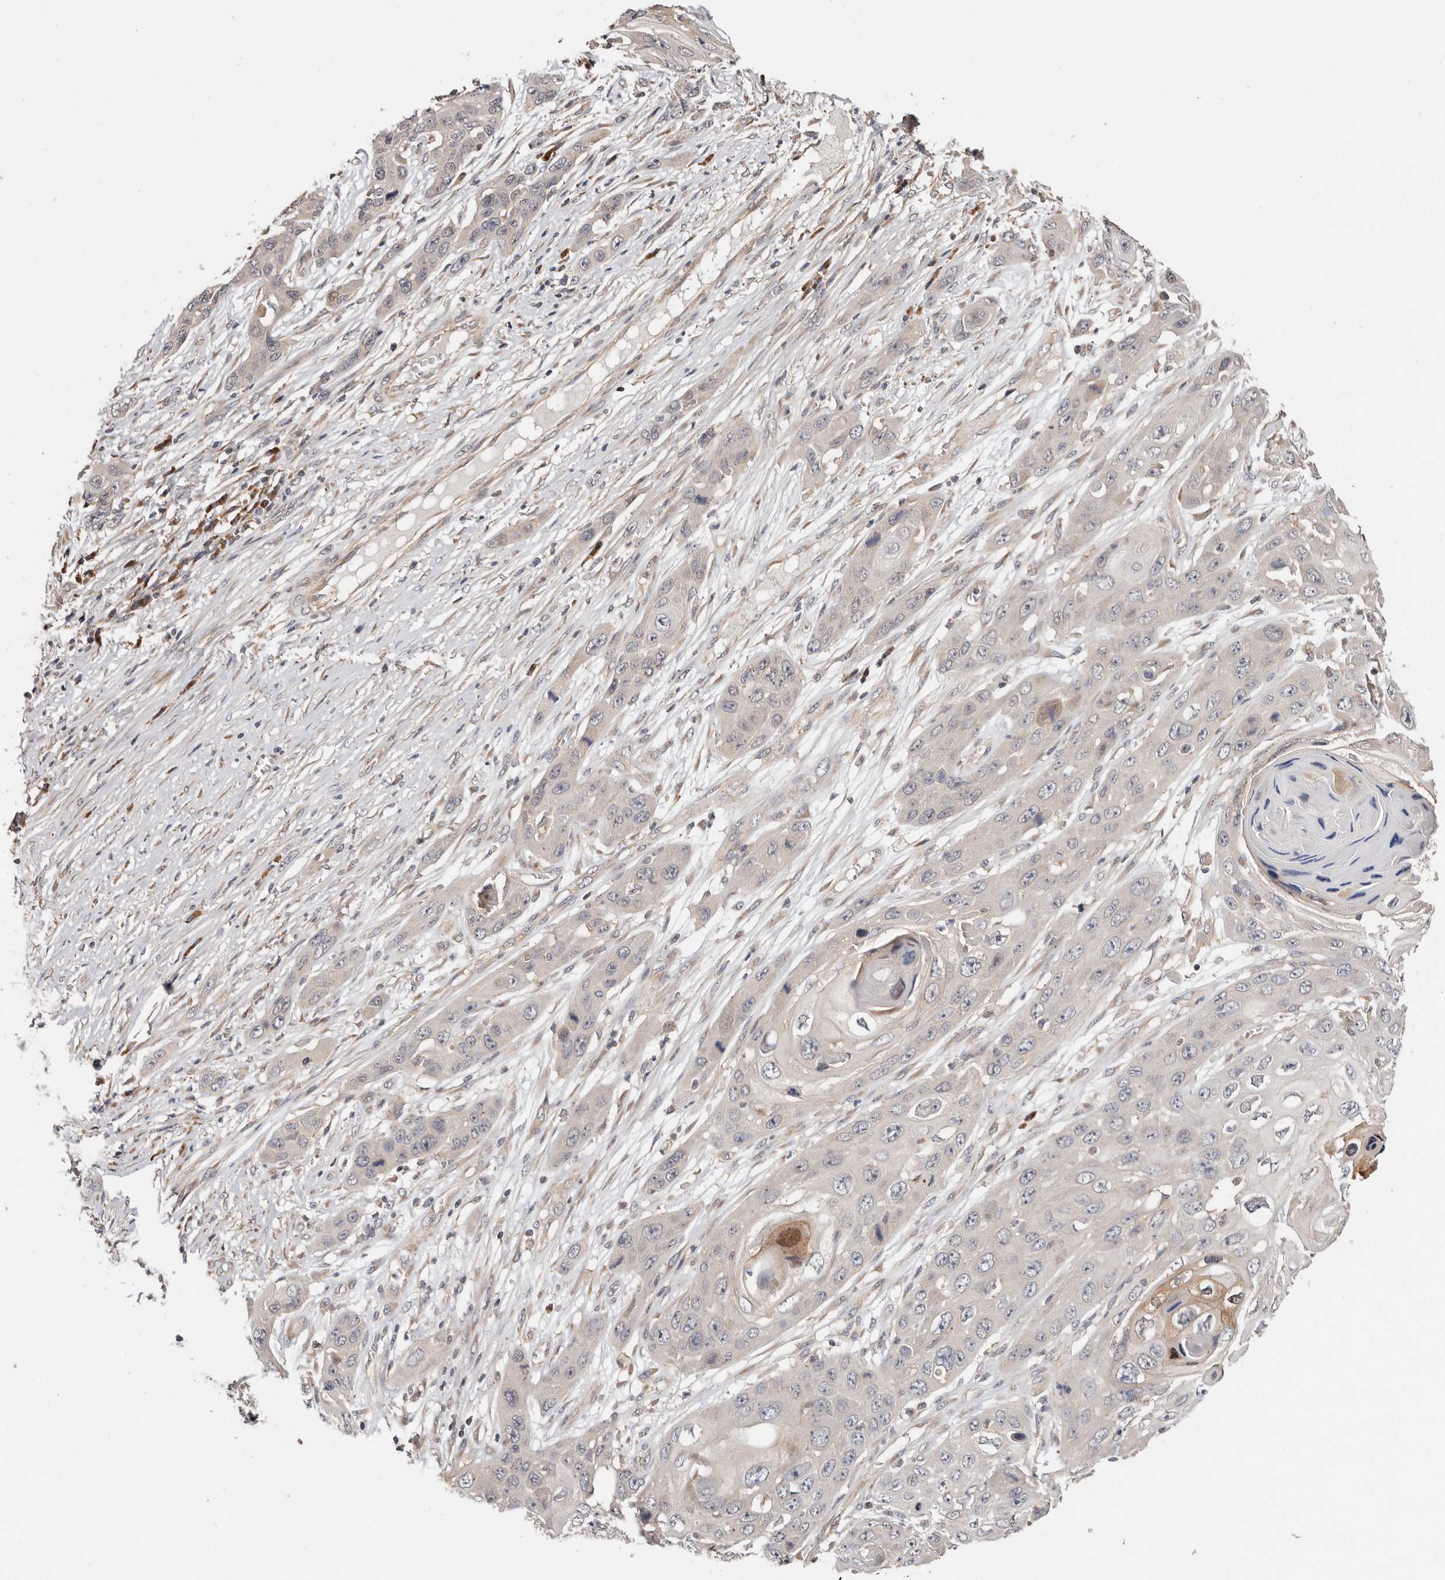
{"staining": {"intensity": "negative", "quantity": "none", "location": "none"}, "tissue": "skin cancer", "cell_type": "Tumor cells", "image_type": "cancer", "snomed": [{"axis": "morphology", "description": "Squamous cell carcinoma, NOS"}, {"axis": "topography", "description": "Skin"}], "caption": "DAB (3,3'-diaminobenzidine) immunohistochemical staining of human squamous cell carcinoma (skin) displays no significant expression in tumor cells.", "gene": "USP33", "patient": {"sex": "male", "age": 55}}